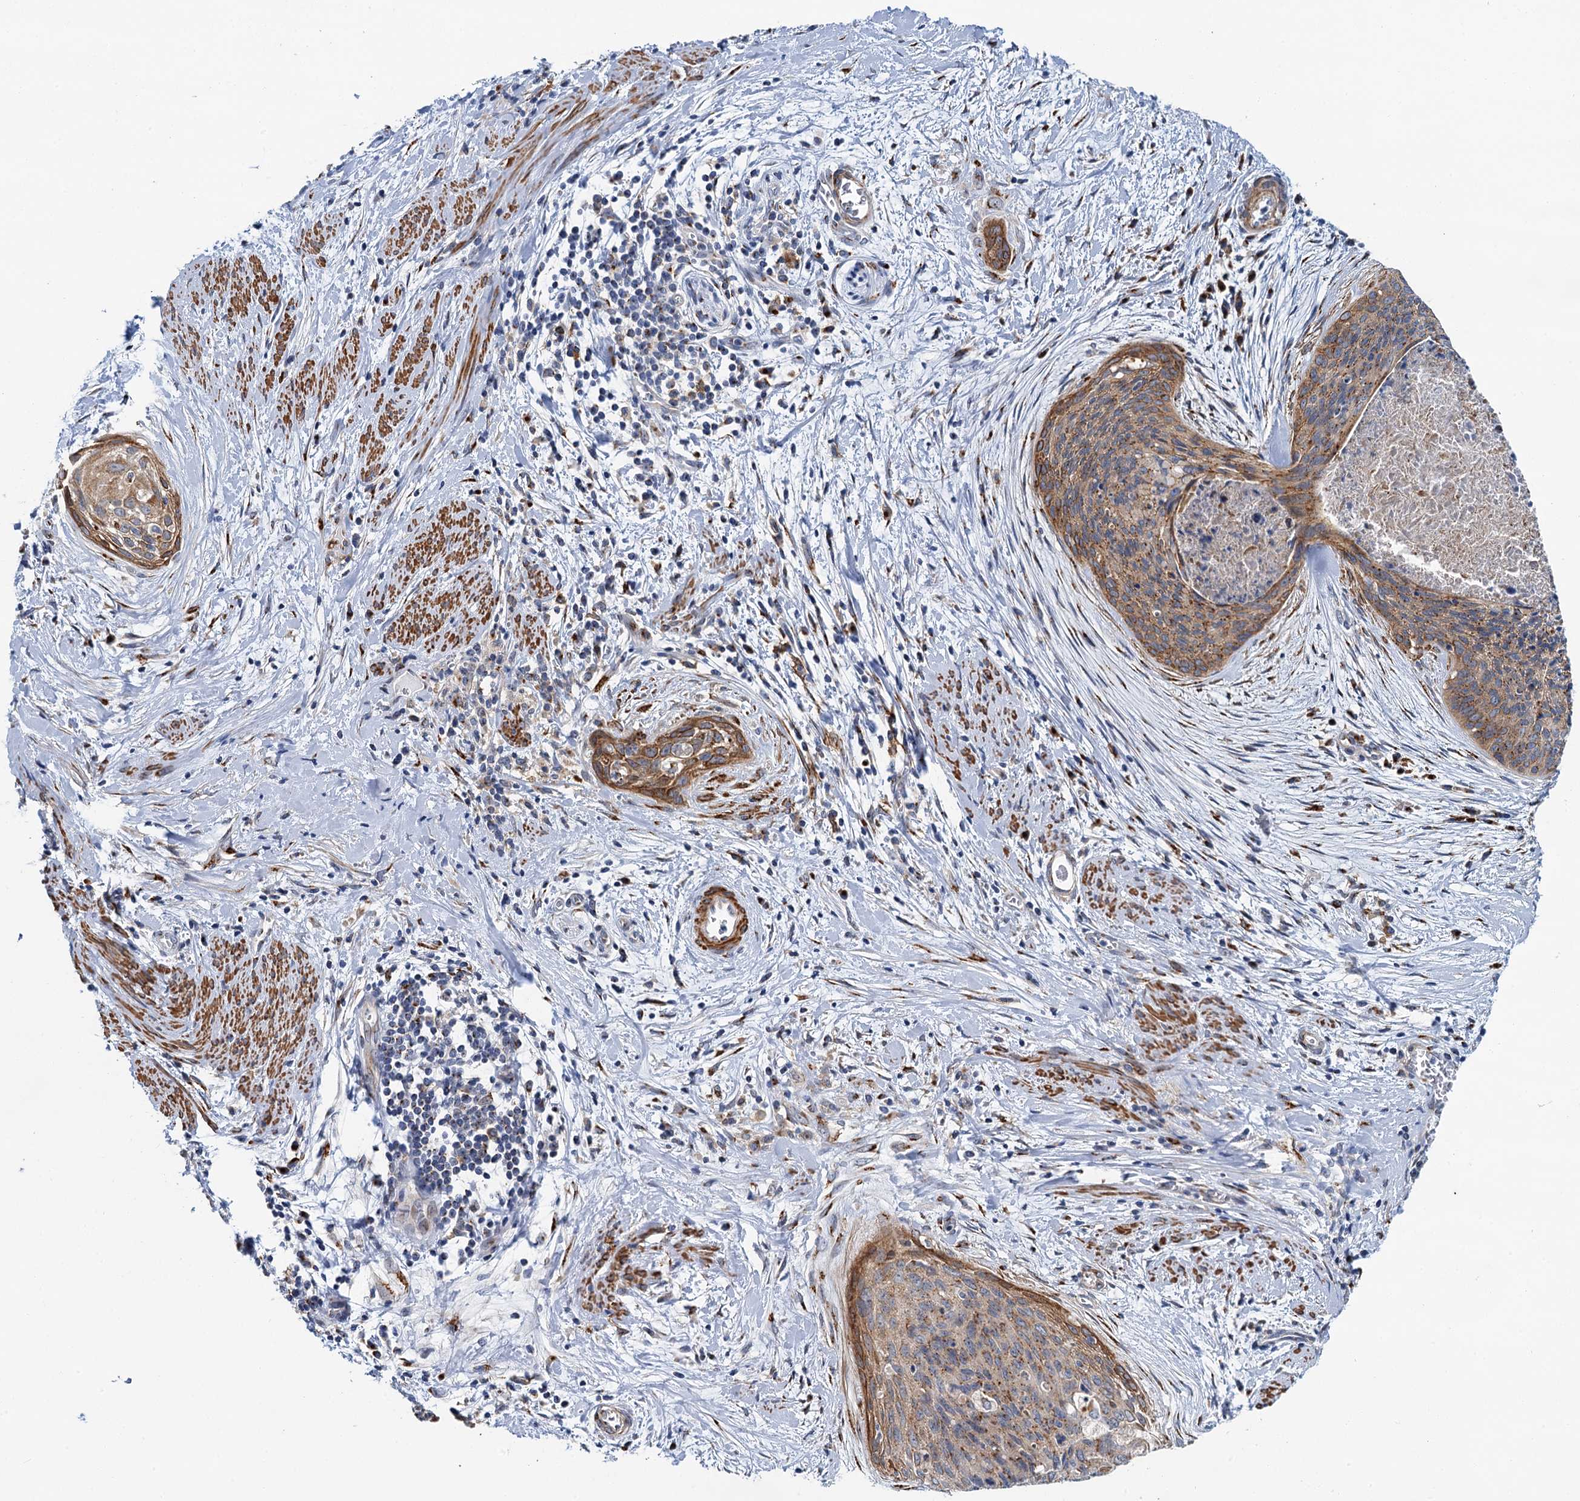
{"staining": {"intensity": "moderate", "quantity": ">75%", "location": "cytoplasmic/membranous"}, "tissue": "cervical cancer", "cell_type": "Tumor cells", "image_type": "cancer", "snomed": [{"axis": "morphology", "description": "Squamous cell carcinoma, NOS"}, {"axis": "topography", "description": "Cervix"}], "caption": "A high-resolution photomicrograph shows immunohistochemistry staining of cervical cancer (squamous cell carcinoma), which reveals moderate cytoplasmic/membranous staining in about >75% of tumor cells.", "gene": "BET1L", "patient": {"sex": "female", "age": 55}}